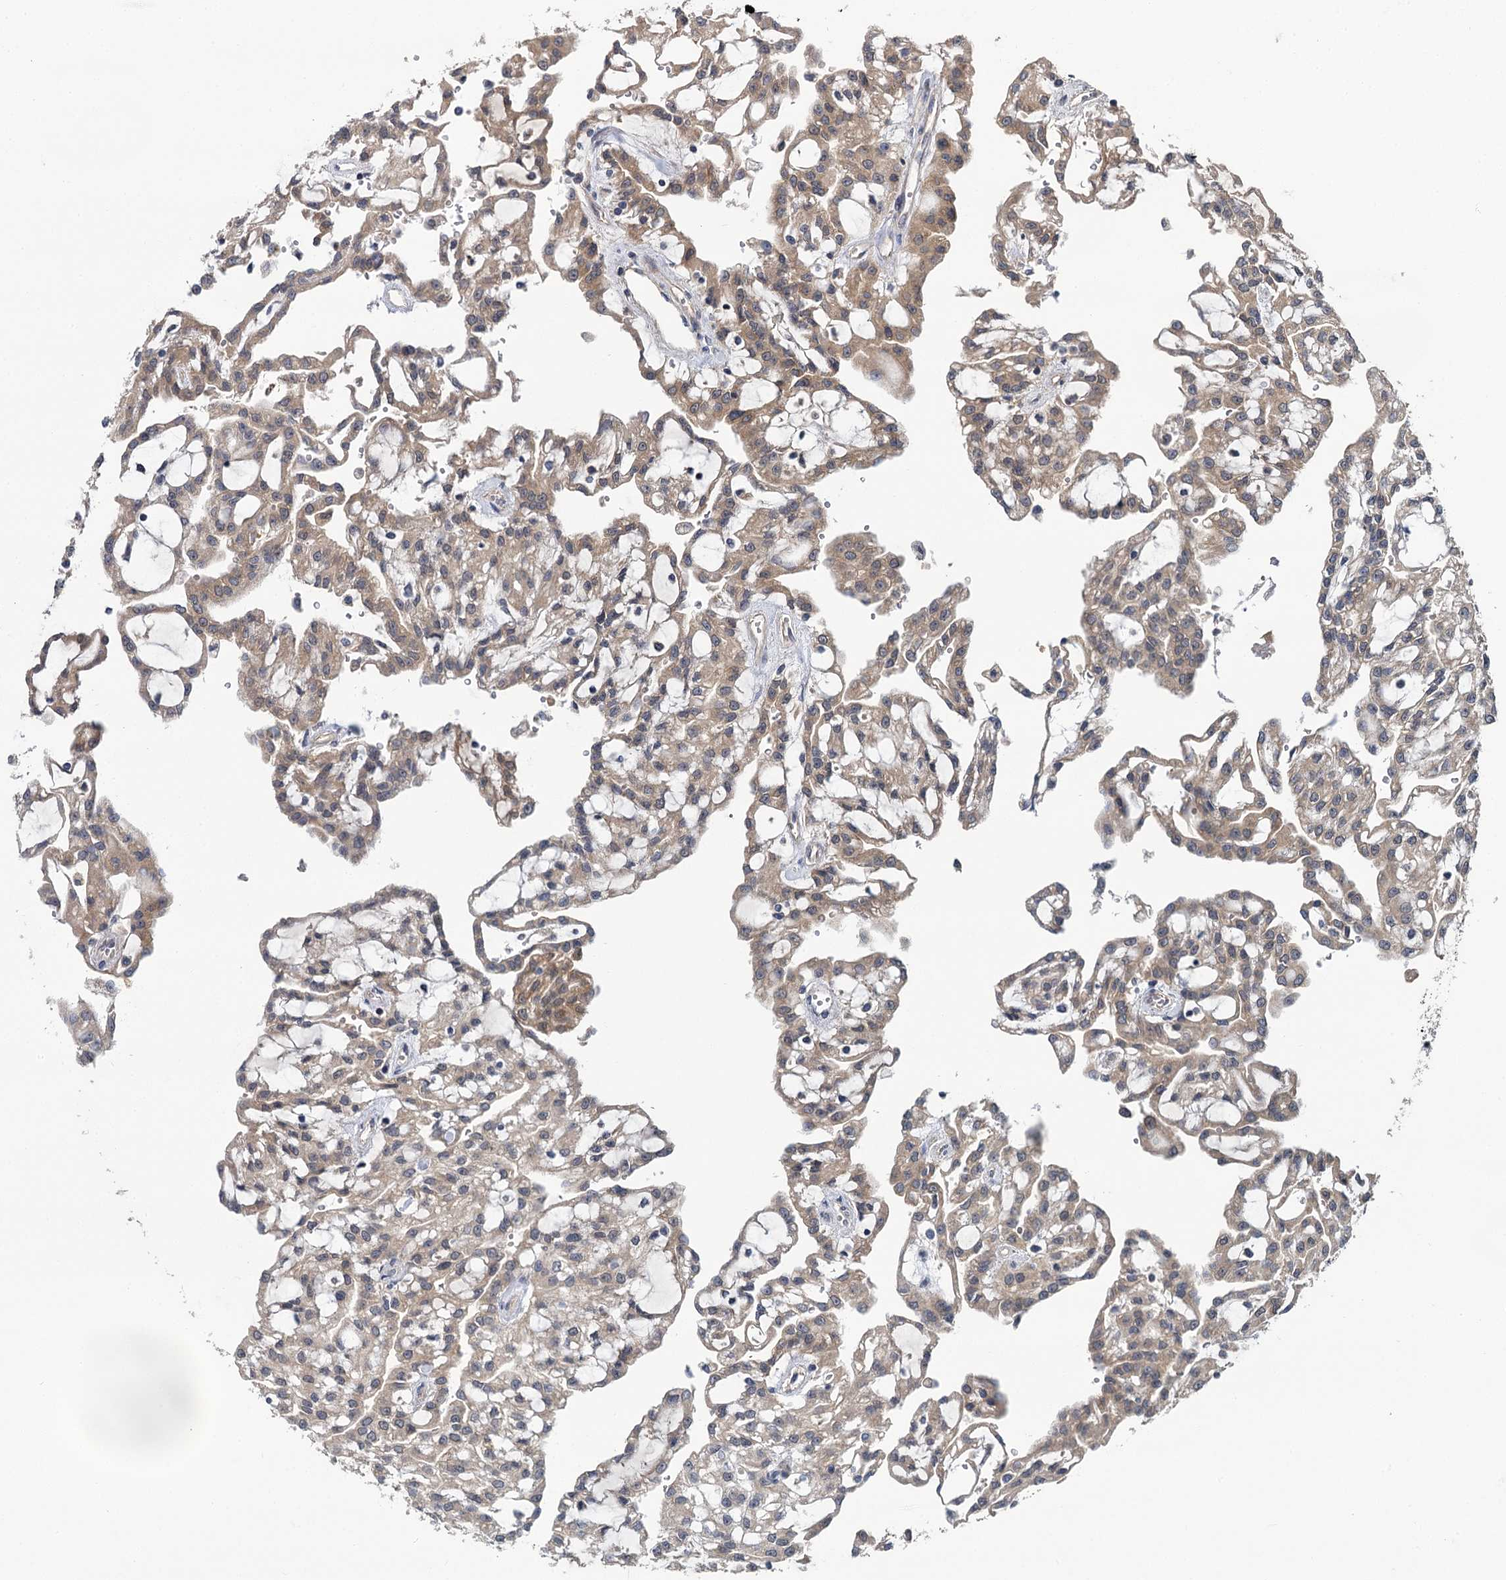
{"staining": {"intensity": "weak", "quantity": "25%-75%", "location": "cytoplasmic/membranous"}, "tissue": "renal cancer", "cell_type": "Tumor cells", "image_type": "cancer", "snomed": [{"axis": "morphology", "description": "Adenocarcinoma, NOS"}, {"axis": "topography", "description": "Kidney"}], "caption": "Immunohistochemical staining of human renal adenocarcinoma shows low levels of weak cytoplasmic/membranous protein positivity in about 25%-75% of tumor cells. The protein is shown in brown color, while the nuclei are stained blue.", "gene": "TMEM39A", "patient": {"sex": "male", "age": 63}}